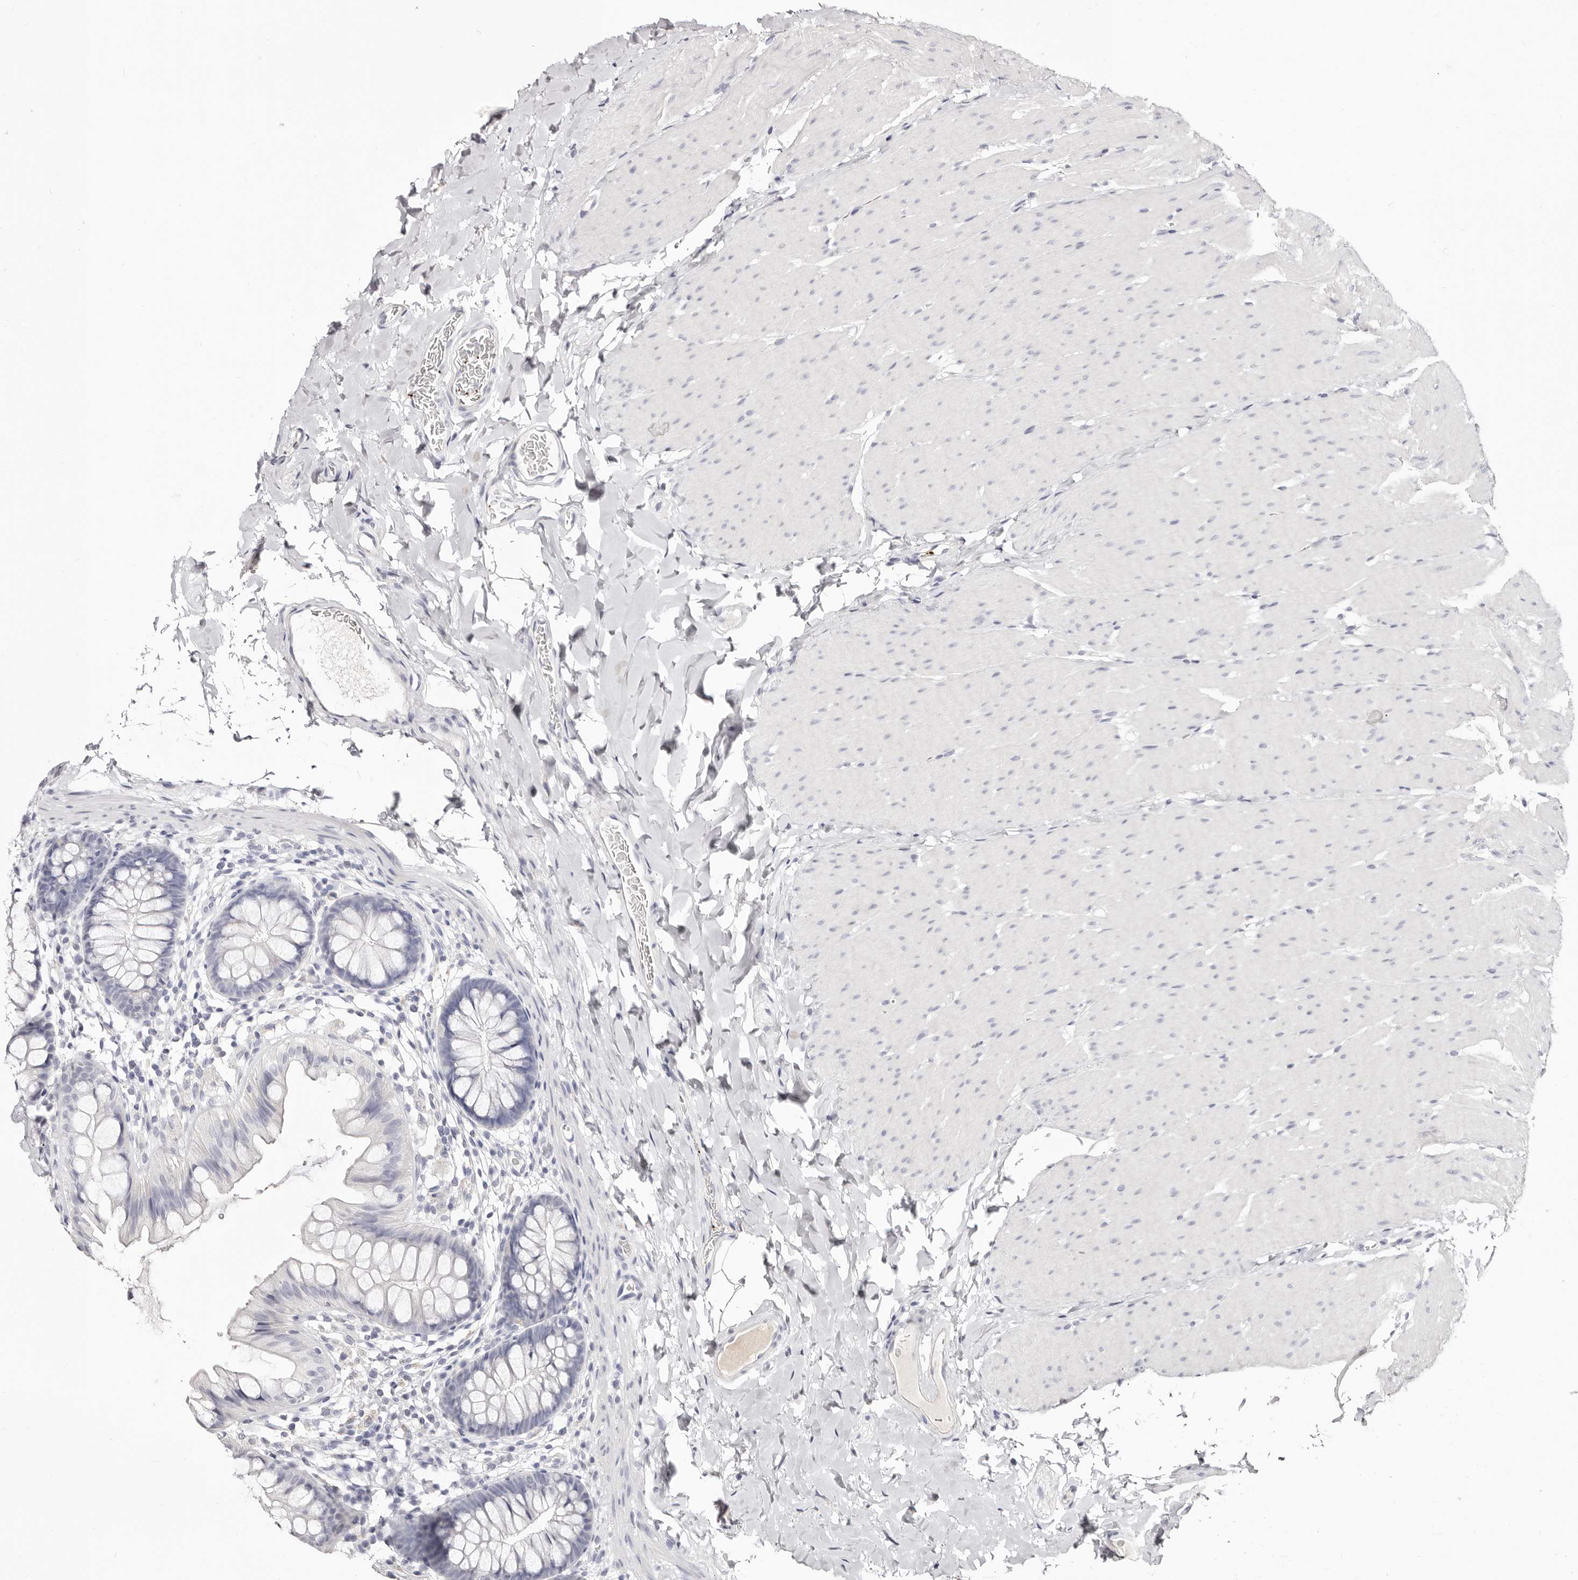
{"staining": {"intensity": "negative", "quantity": "none", "location": "none"}, "tissue": "colon", "cell_type": "Endothelial cells", "image_type": "normal", "snomed": [{"axis": "morphology", "description": "Normal tissue, NOS"}, {"axis": "topography", "description": "Colon"}], "caption": "High magnification brightfield microscopy of normal colon stained with DAB (brown) and counterstained with hematoxylin (blue): endothelial cells show no significant positivity. (DAB immunohistochemistry (IHC) with hematoxylin counter stain).", "gene": "PF4", "patient": {"sex": "female", "age": 62}}